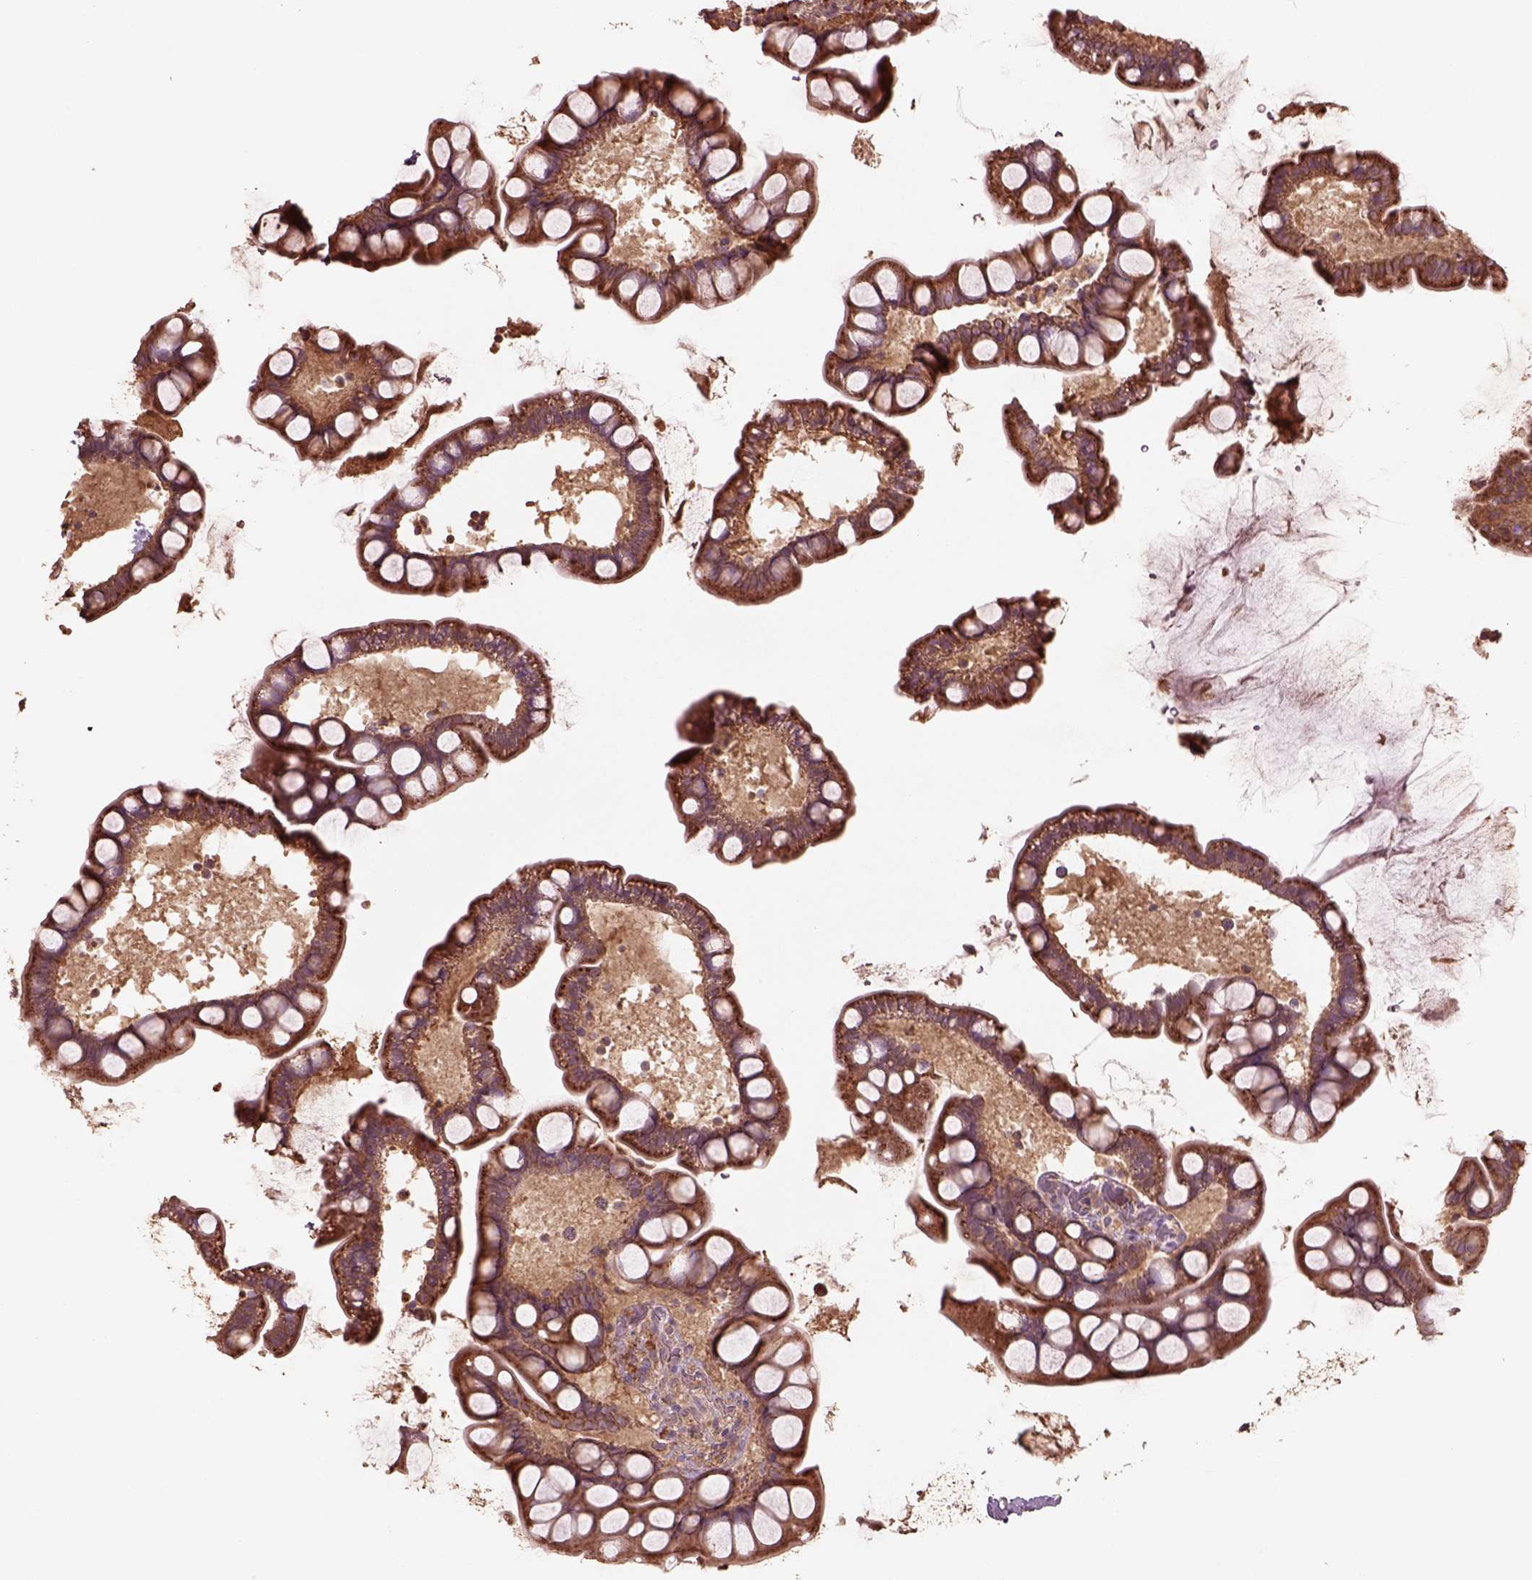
{"staining": {"intensity": "strong", "quantity": ">75%", "location": "cytoplasmic/membranous"}, "tissue": "small intestine", "cell_type": "Glandular cells", "image_type": "normal", "snomed": [{"axis": "morphology", "description": "Normal tissue, NOS"}, {"axis": "topography", "description": "Small intestine"}], "caption": "Immunohistochemical staining of unremarkable human small intestine displays high levels of strong cytoplasmic/membranous staining in approximately >75% of glandular cells.", "gene": "TRADD", "patient": {"sex": "male", "age": 70}}